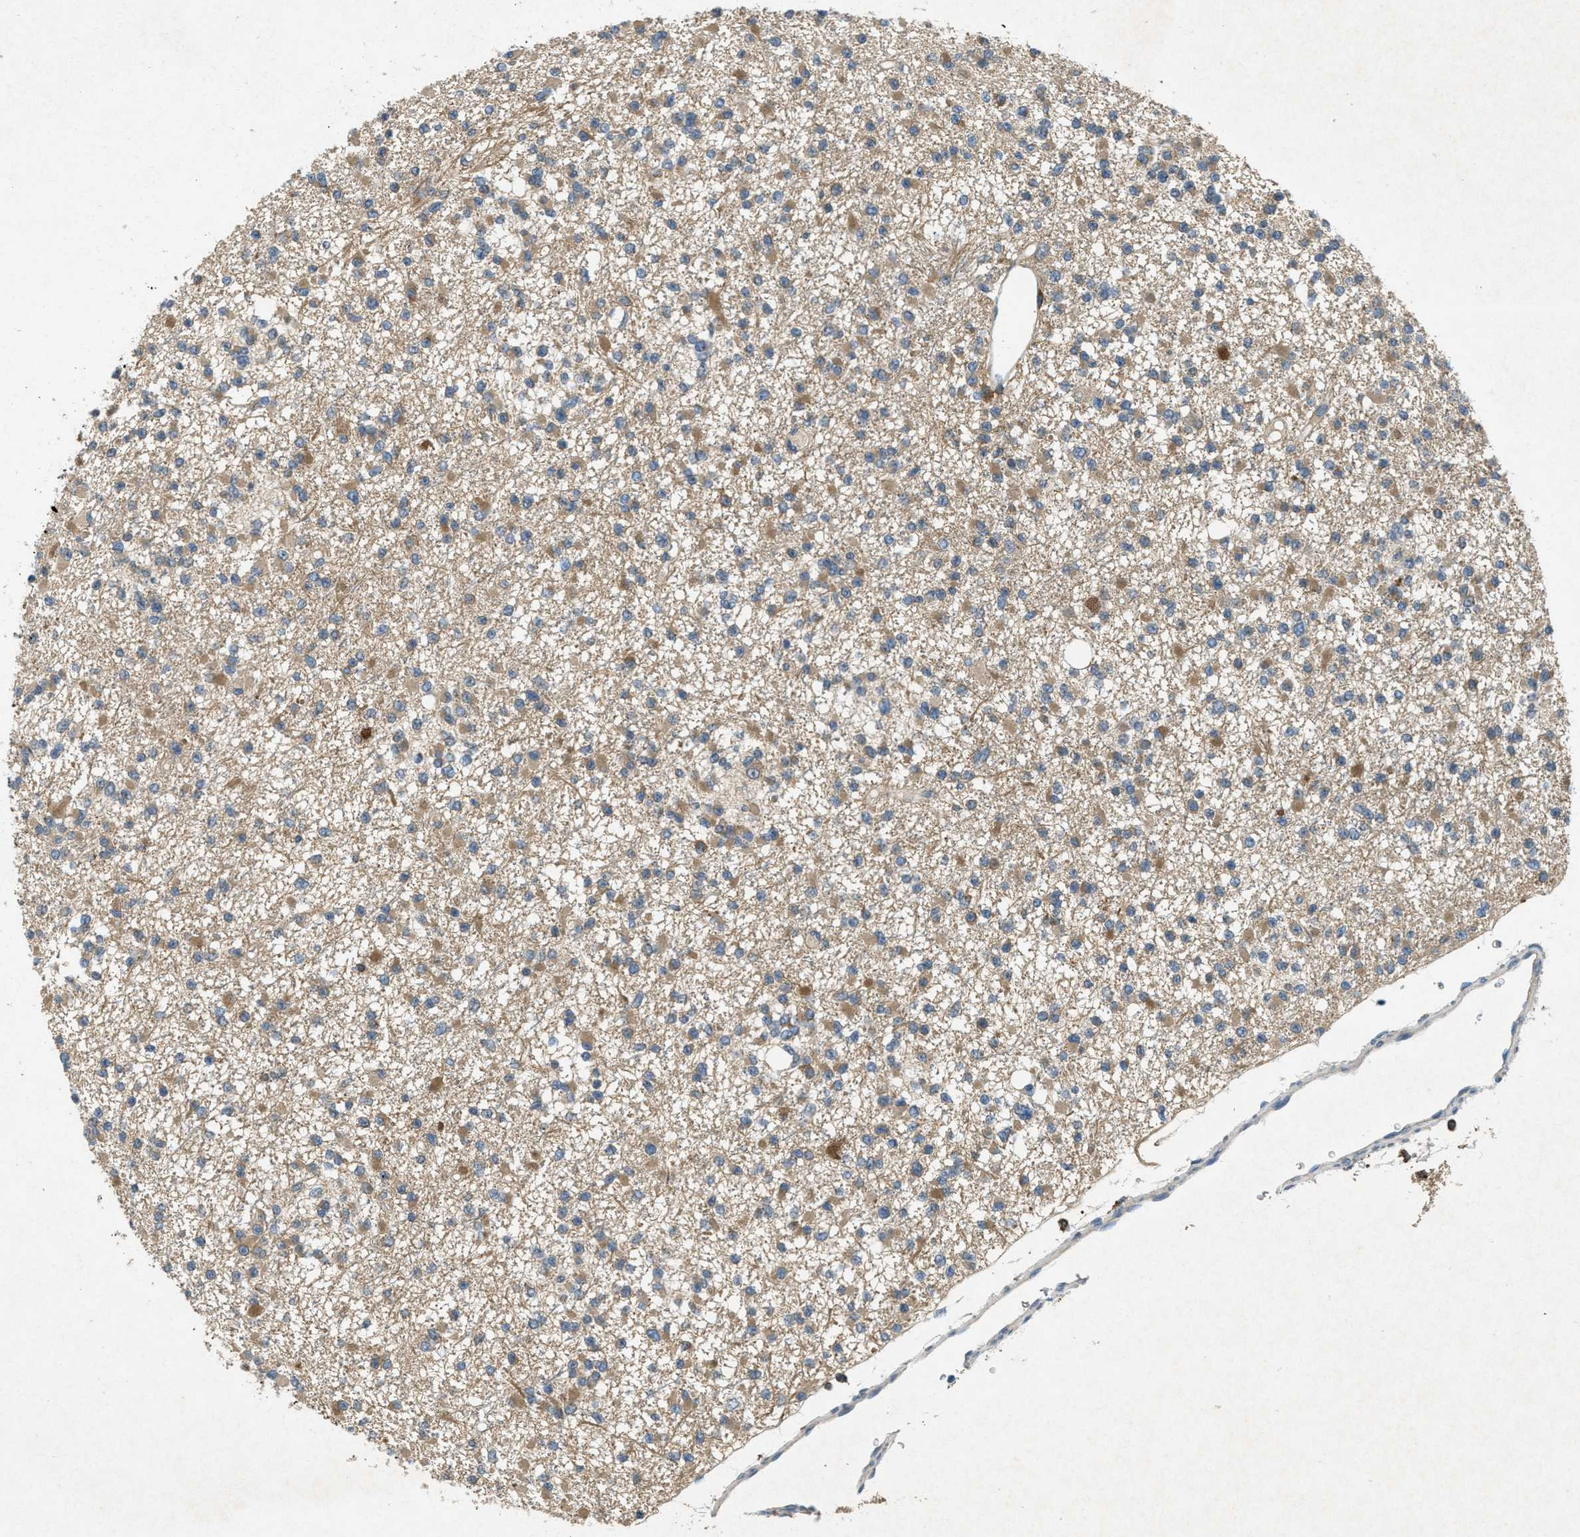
{"staining": {"intensity": "moderate", "quantity": "25%-75%", "location": "cytoplasmic/membranous"}, "tissue": "glioma", "cell_type": "Tumor cells", "image_type": "cancer", "snomed": [{"axis": "morphology", "description": "Glioma, malignant, Low grade"}, {"axis": "topography", "description": "Brain"}], "caption": "The photomicrograph reveals a brown stain indicating the presence of a protein in the cytoplasmic/membranous of tumor cells in malignant glioma (low-grade).", "gene": "ADCY6", "patient": {"sex": "female", "age": 22}}